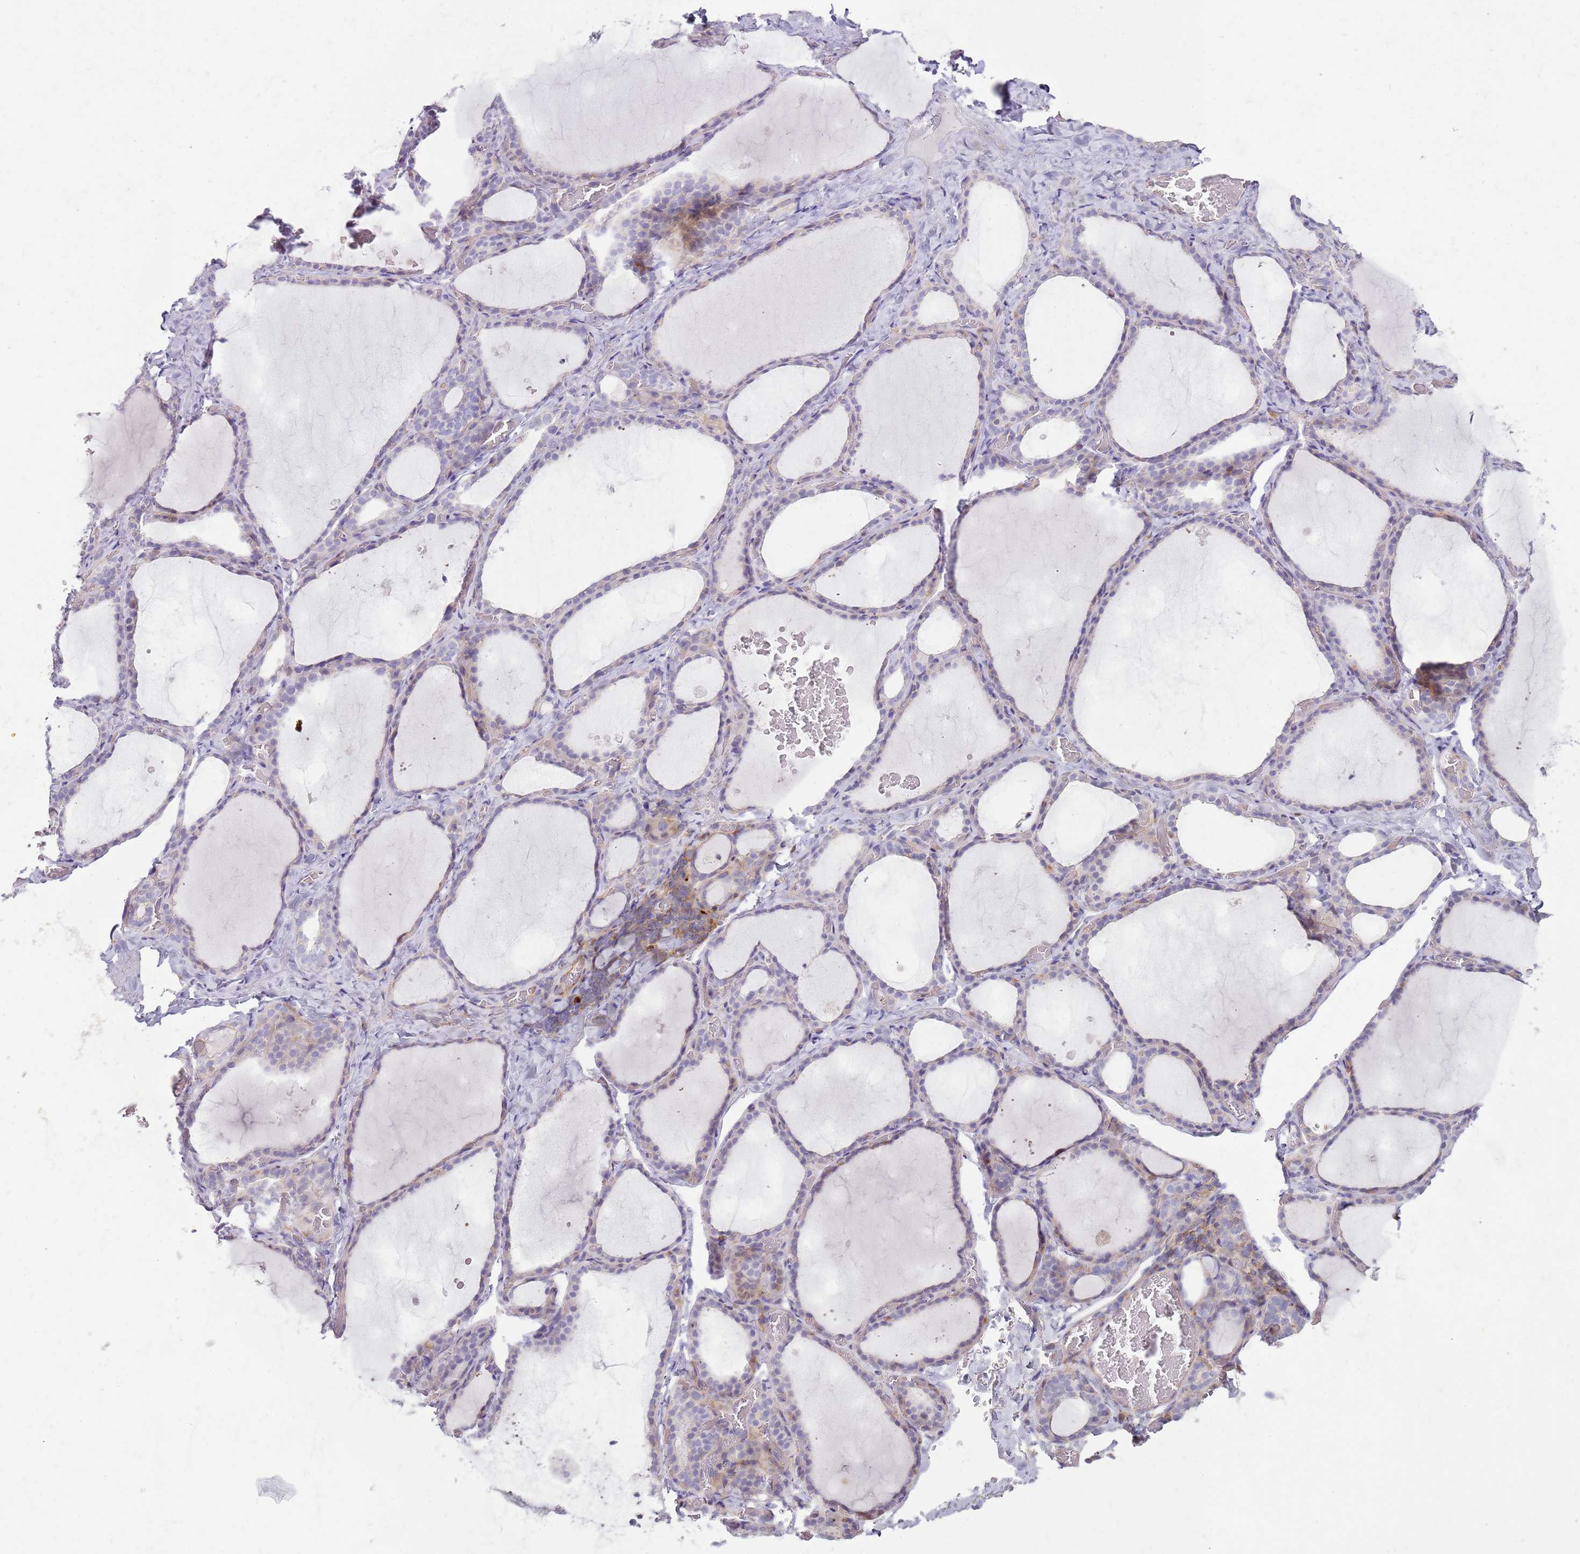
{"staining": {"intensity": "moderate", "quantity": "<25%", "location": "cytoplasmic/membranous"}, "tissue": "thyroid gland", "cell_type": "Glandular cells", "image_type": "normal", "snomed": [{"axis": "morphology", "description": "Normal tissue, NOS"}, {"axis": "topography", "description": "Thyroid gland"}], "caption": "IHC histopathology image of benign thyroid gland stained for a protein (brown), which reveals low levels of moderate cytoplasmic/membranous staining in approximately <25% of glandular cells.", "gene": "FPR1", "patient": {"sex": "female", "age": 39}}